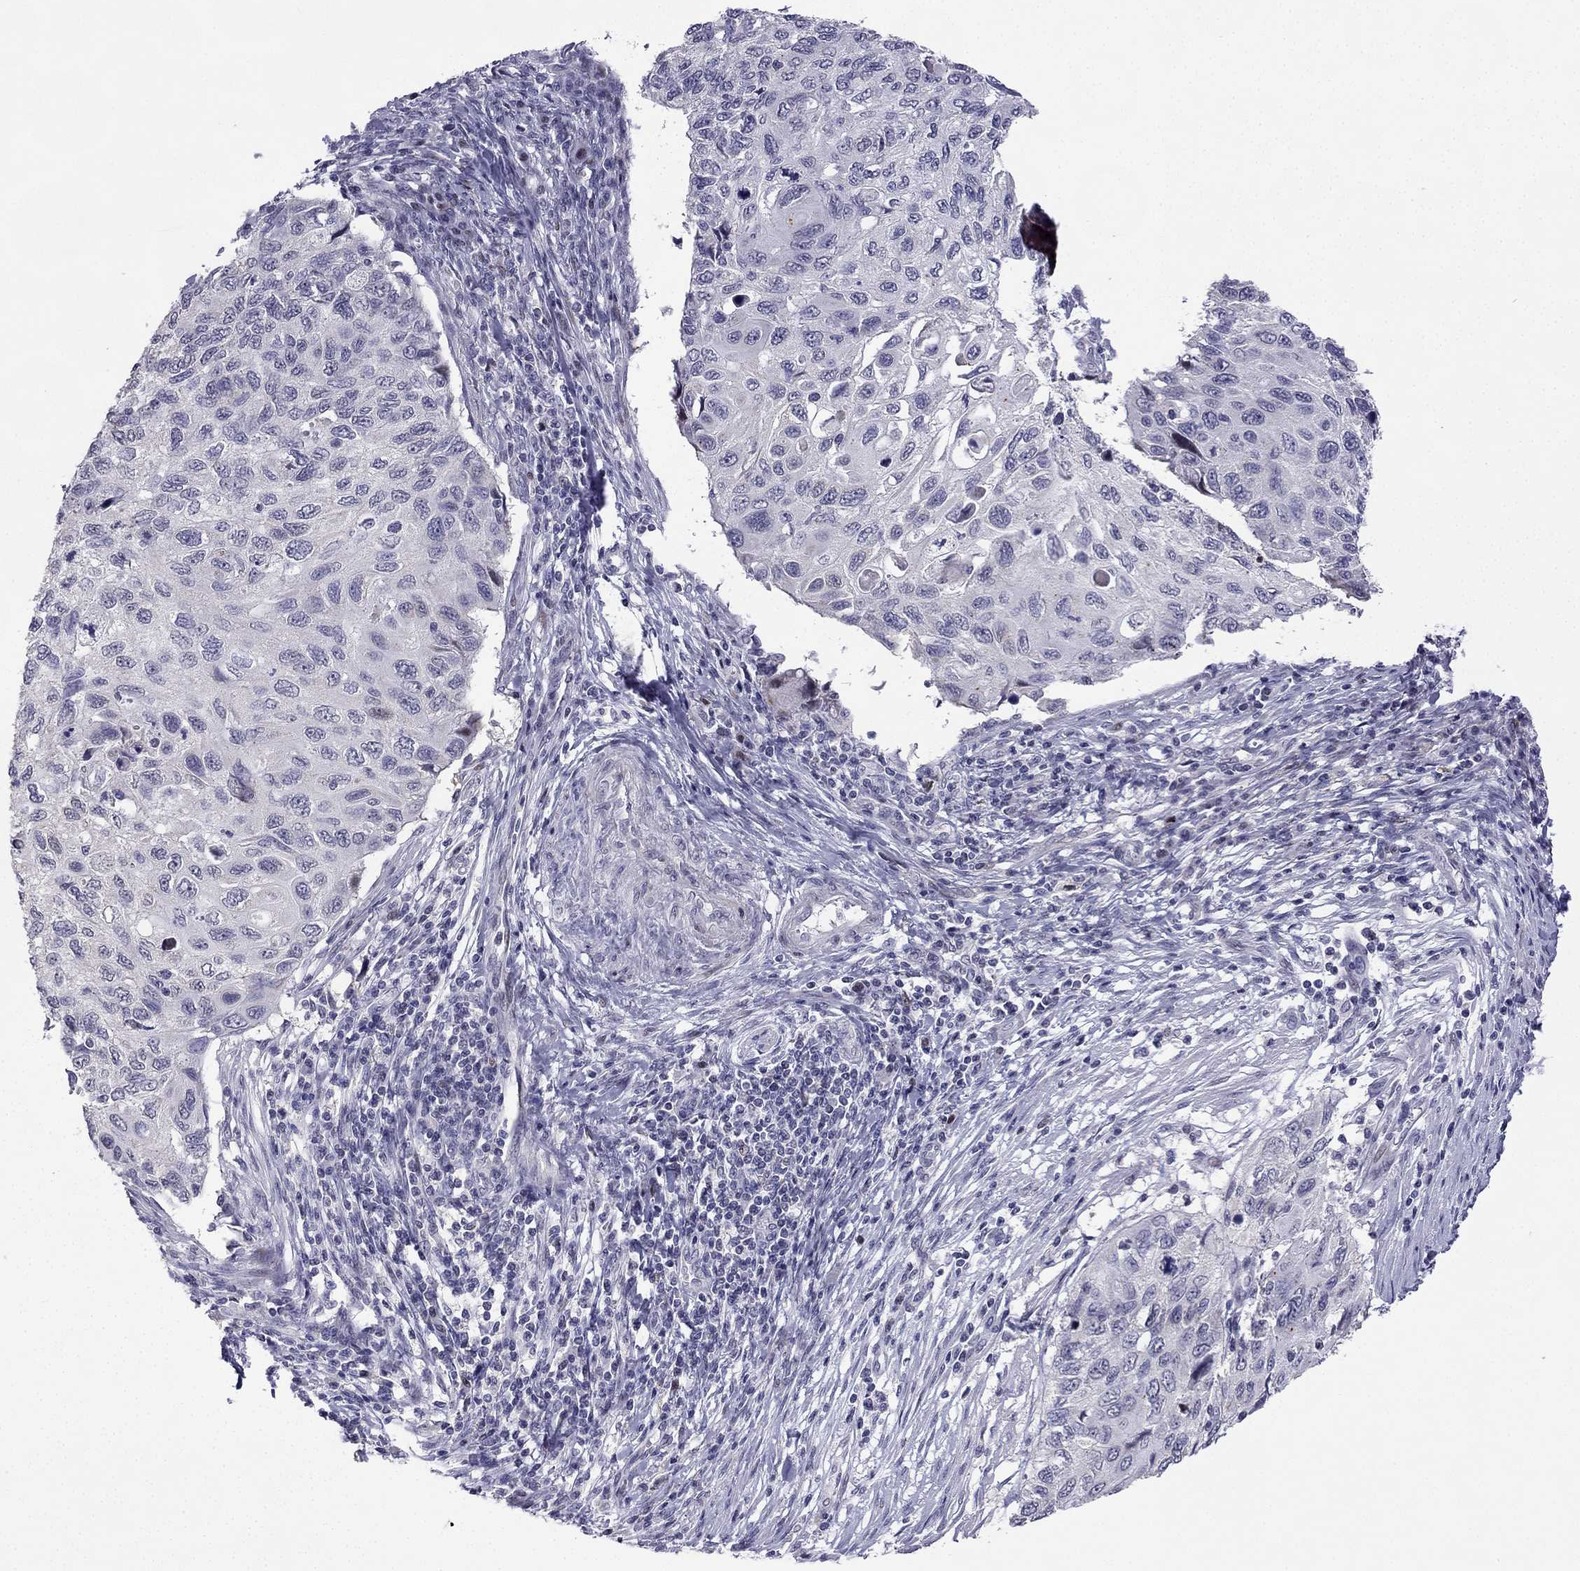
{"staining": {"intensity": "negative", "quantity": "none", "location": "none"}, "tissue": "cervical cancer", "cell_type": "Tumor cells", "image_type": "cancer", "snomed": [{"axis": "morphology", "description": "Squamous cell carcinoma, NOS"}, {"axis": "topography", "description": "Cervix"}], "caption": "High magnification brightfield microscopy of cervical cancer stained with DAB (3,3'-diaminobenzidine) (brown) and counterstained with hematoxylin (blue): tumor cells show no significant staining.", "gene": "CFAP70", "patient": {"sex": "female", "age": 70}}